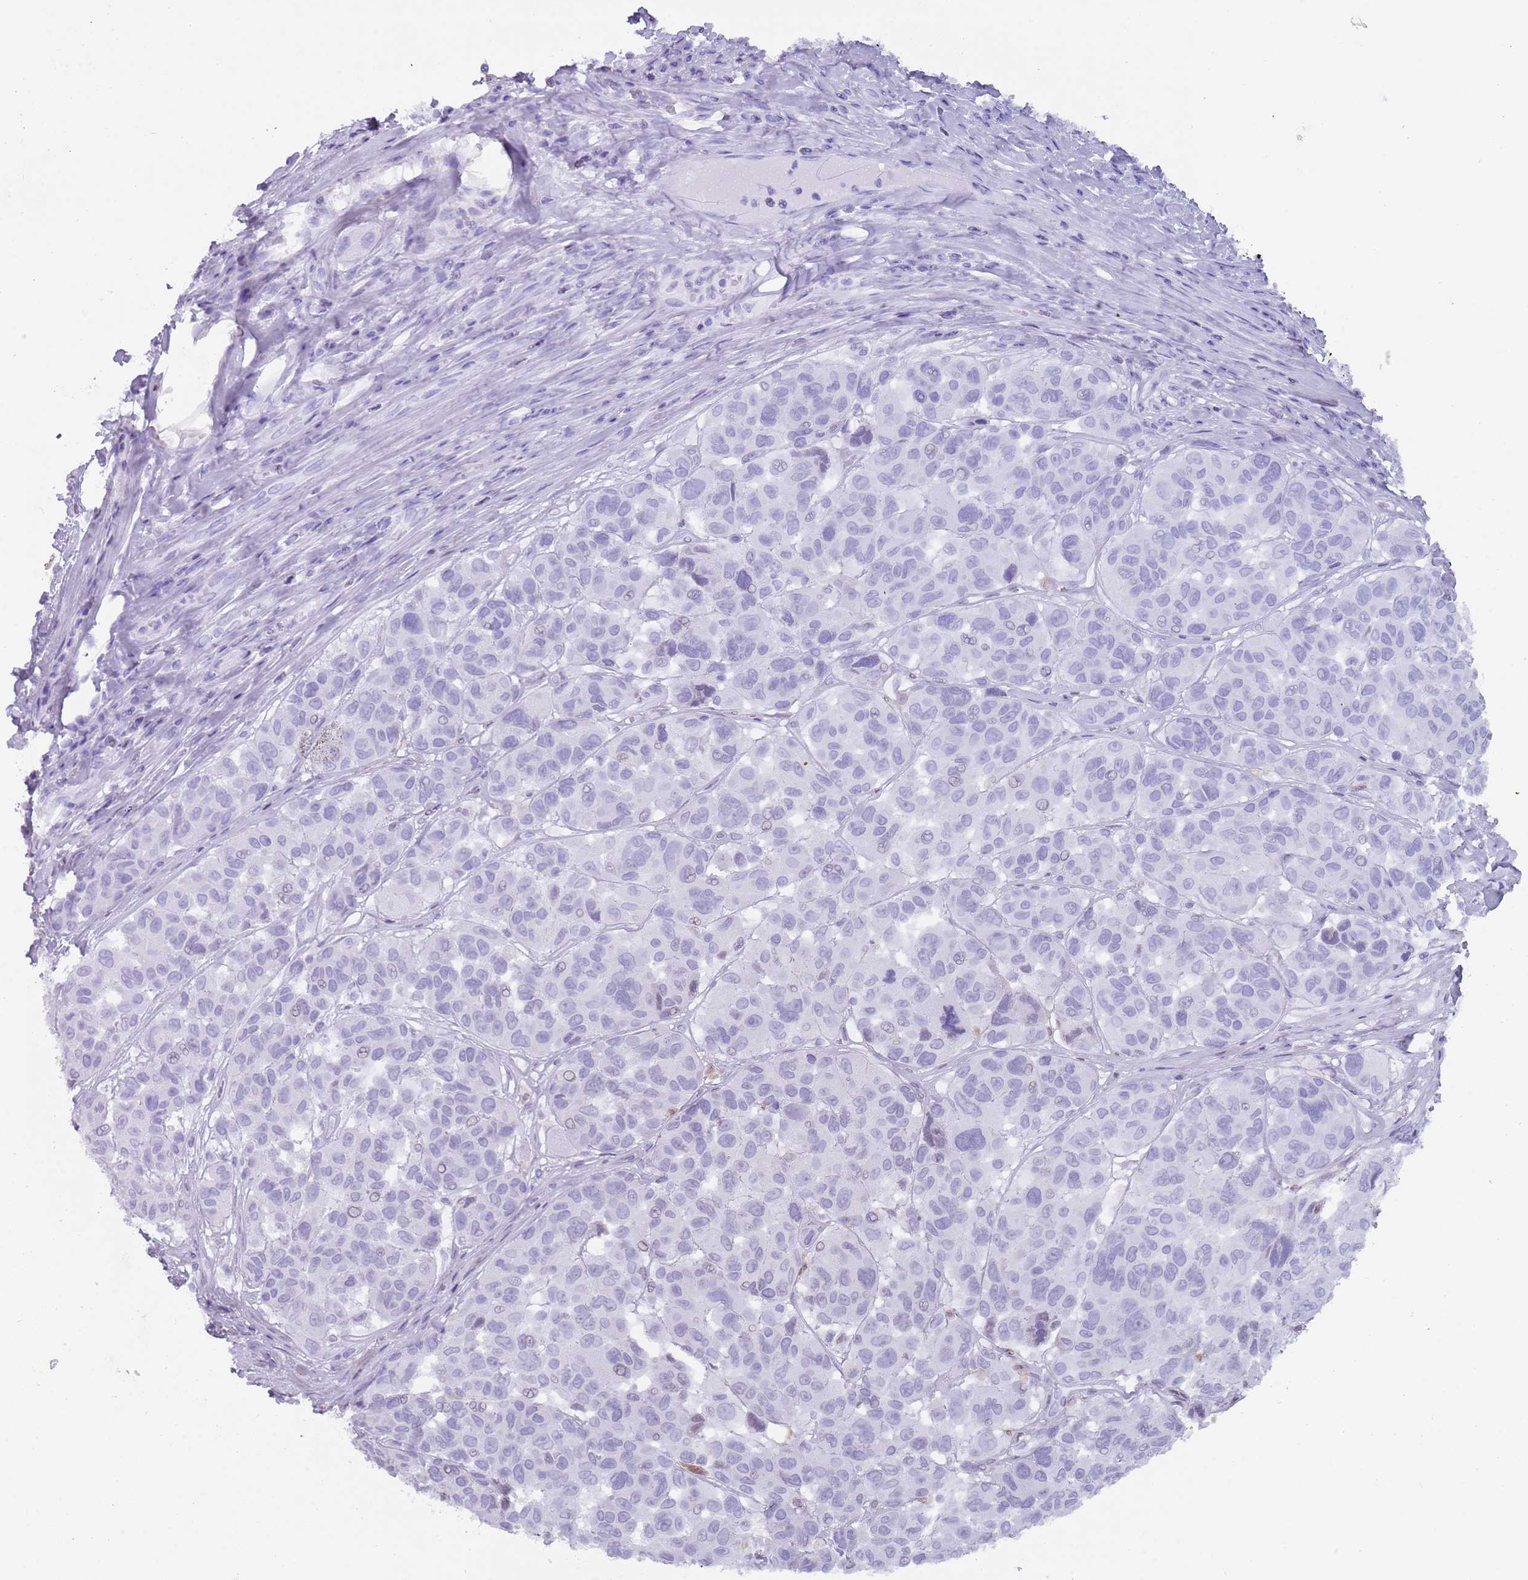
{"staining": {"intensity": "weak", "quantity": "<25%", "location": "nuclear"}, "tissue": "melanoma", "cell_type": "Tumor cells", "image_type": "cancer", "snomed": [{"axis": "morphology", "description": "Malignant melanoma, NOS"}, {"axis": "topography", "description": "Skin"}], "caption": "The IHC histopathology image has no significant staining in tumor cells of malignant melanoma tissue. (Immunohistochemistry, brightfield microscopy, high magnification).", "gene": "HDAC8", "patient": {"sex": "female", "age": 66}}